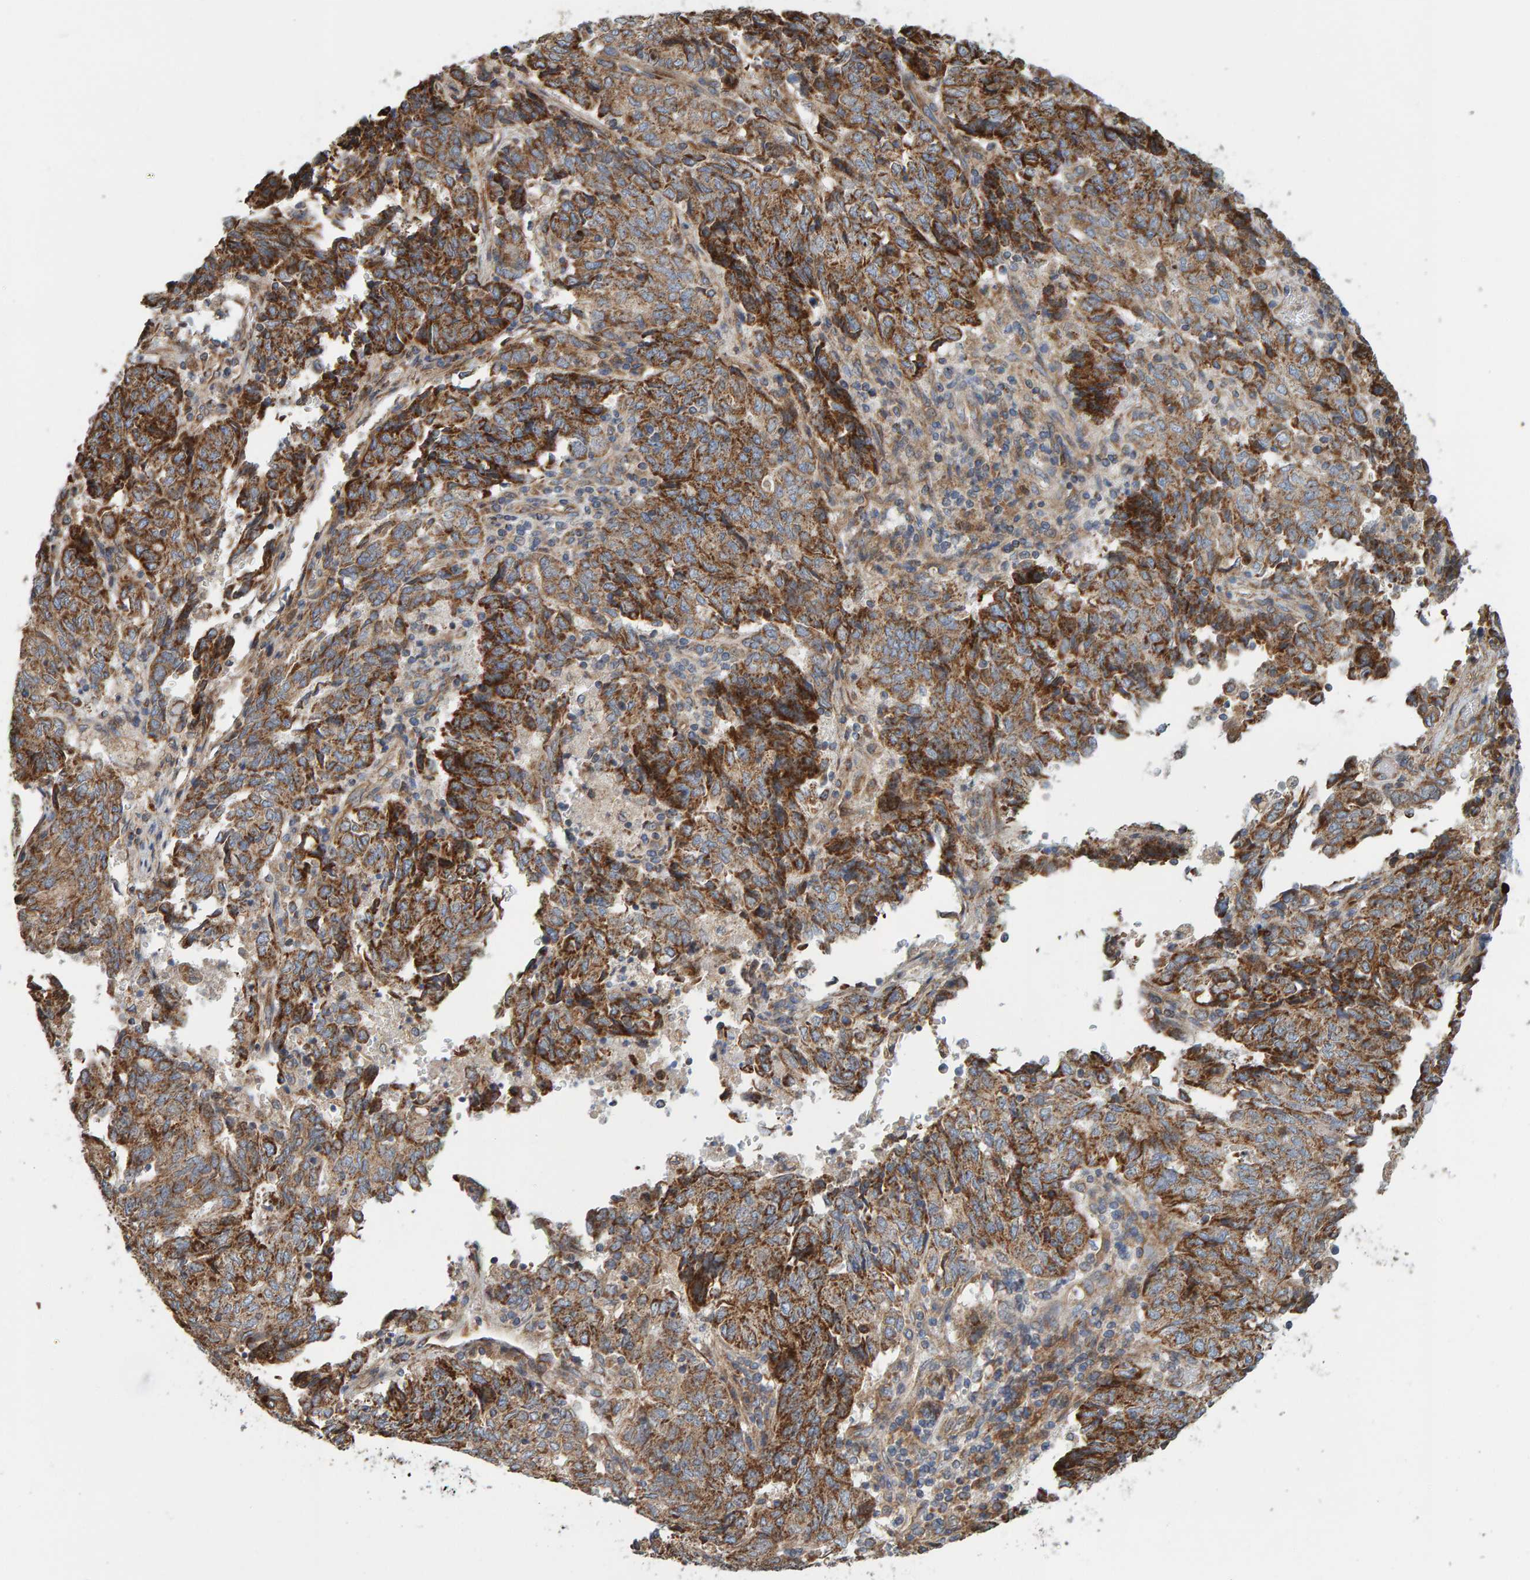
{"staining": {"intensity": "strong", "quantity": ">75%", "location": "cytoplasmic/membranous"}, "tissue": "endometrial cancer", "cell_type": "Tumor cells", "image_type": "cancer", "snomed": [{"axis": "morphology", "description": "Adenocarcinoma, NOS"}, {"axis": "topography", "description": "Endometrium"}], "caption": "Protein staining of endometrial cancer (adenocarcinoma) tissue reveals strong cytoplasmic/membranous staining in about >75% of tumor cells.", "gene": "MRPL45", "patient": {"sex": "female", "age": 80}}